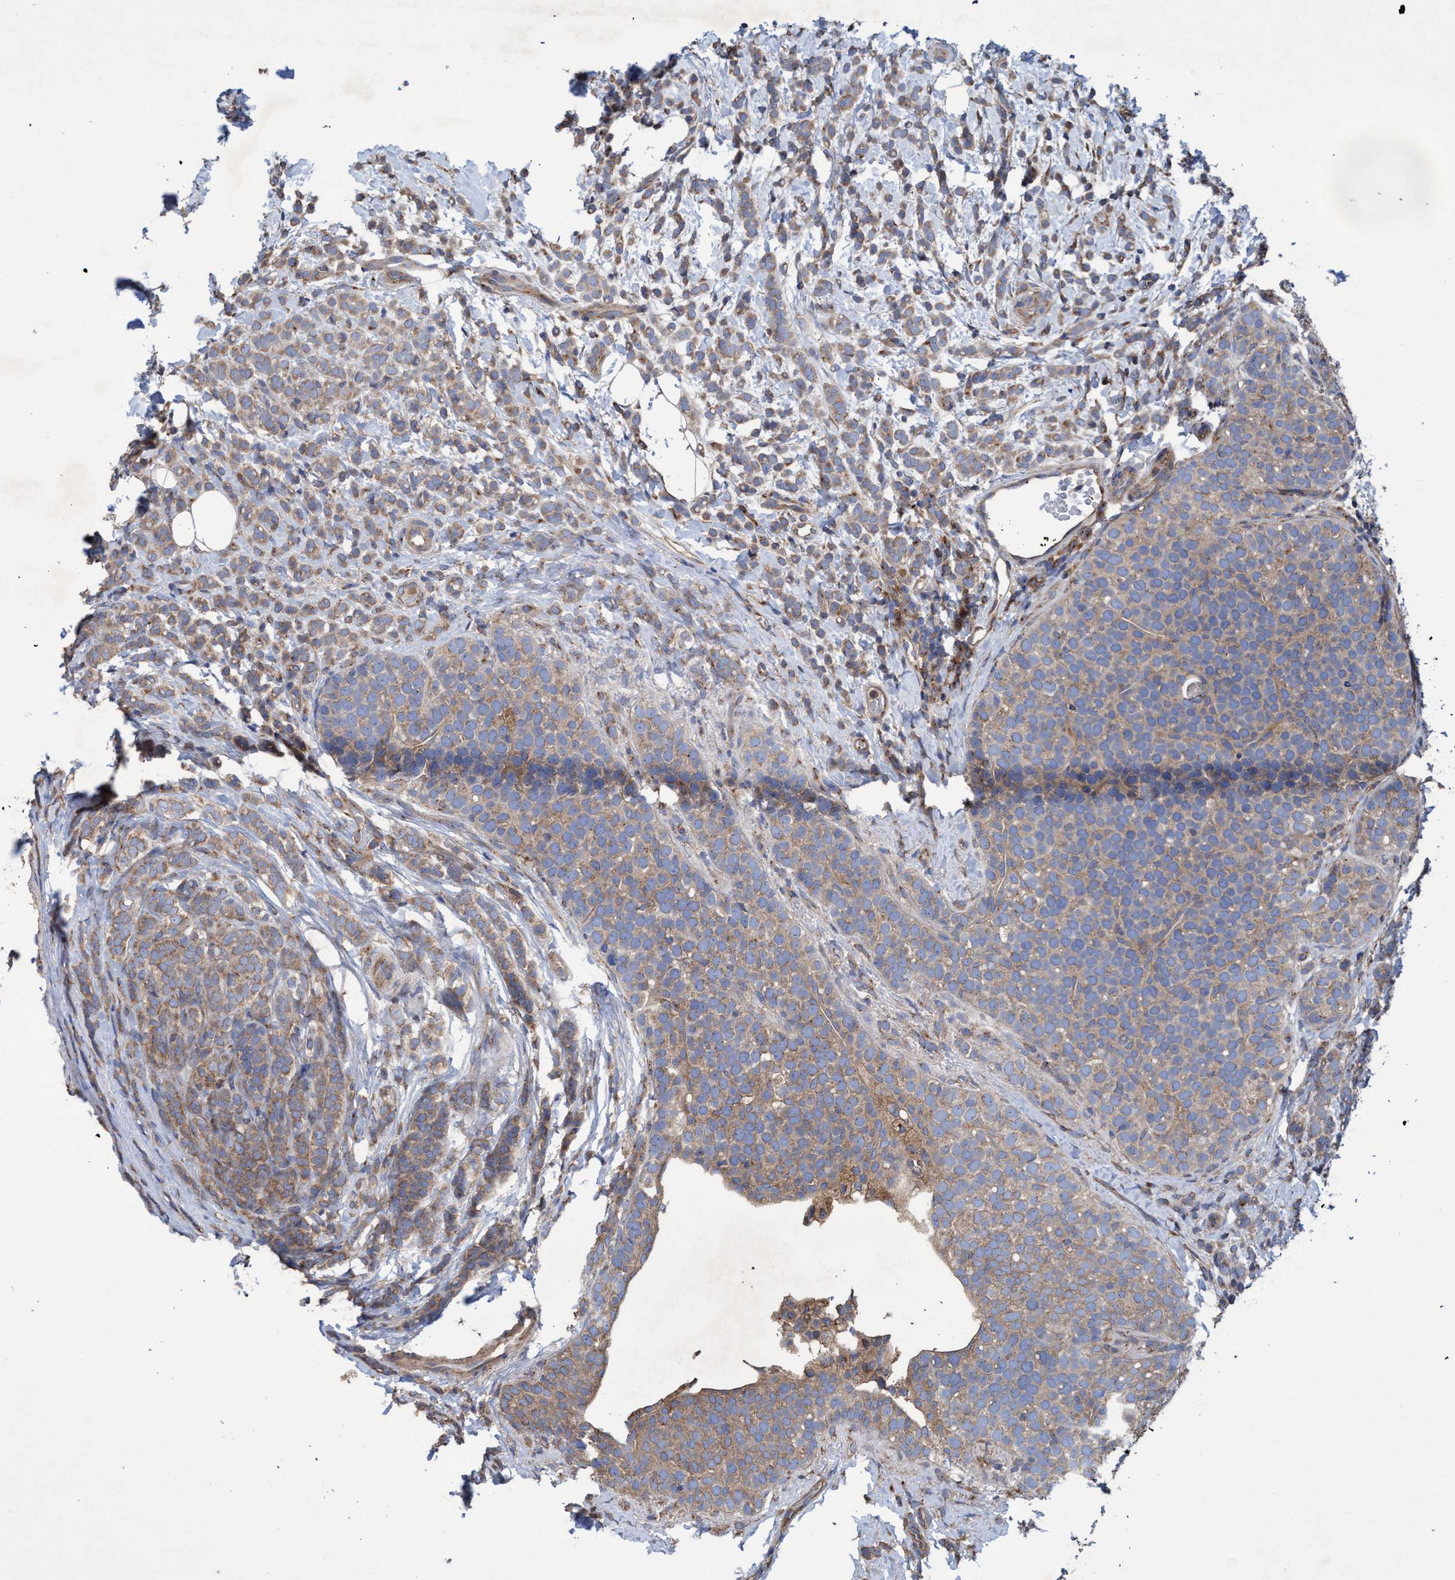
{"staining": {"intensity": "moderate", "quantity": ">75%", "location": "cytoplasmic/membranous"}, "tissue": "breast cancer", "cell_type": "Tumor cells", "image_type": "cancer", "snomed": [{"axis": "morphology", "description": "Lobular carcinoma"}, {"axis": "topography", "description": "Breast"}], "caption": "The photomicrograph exhibits staining of breast cancer (lobular carcinoma), revealing moderate cytoplasmic/membranous protein positivity (brown color) within tumor cells.", "gene": "BICD2", "patient": {"sex": "female", "age": 50}}